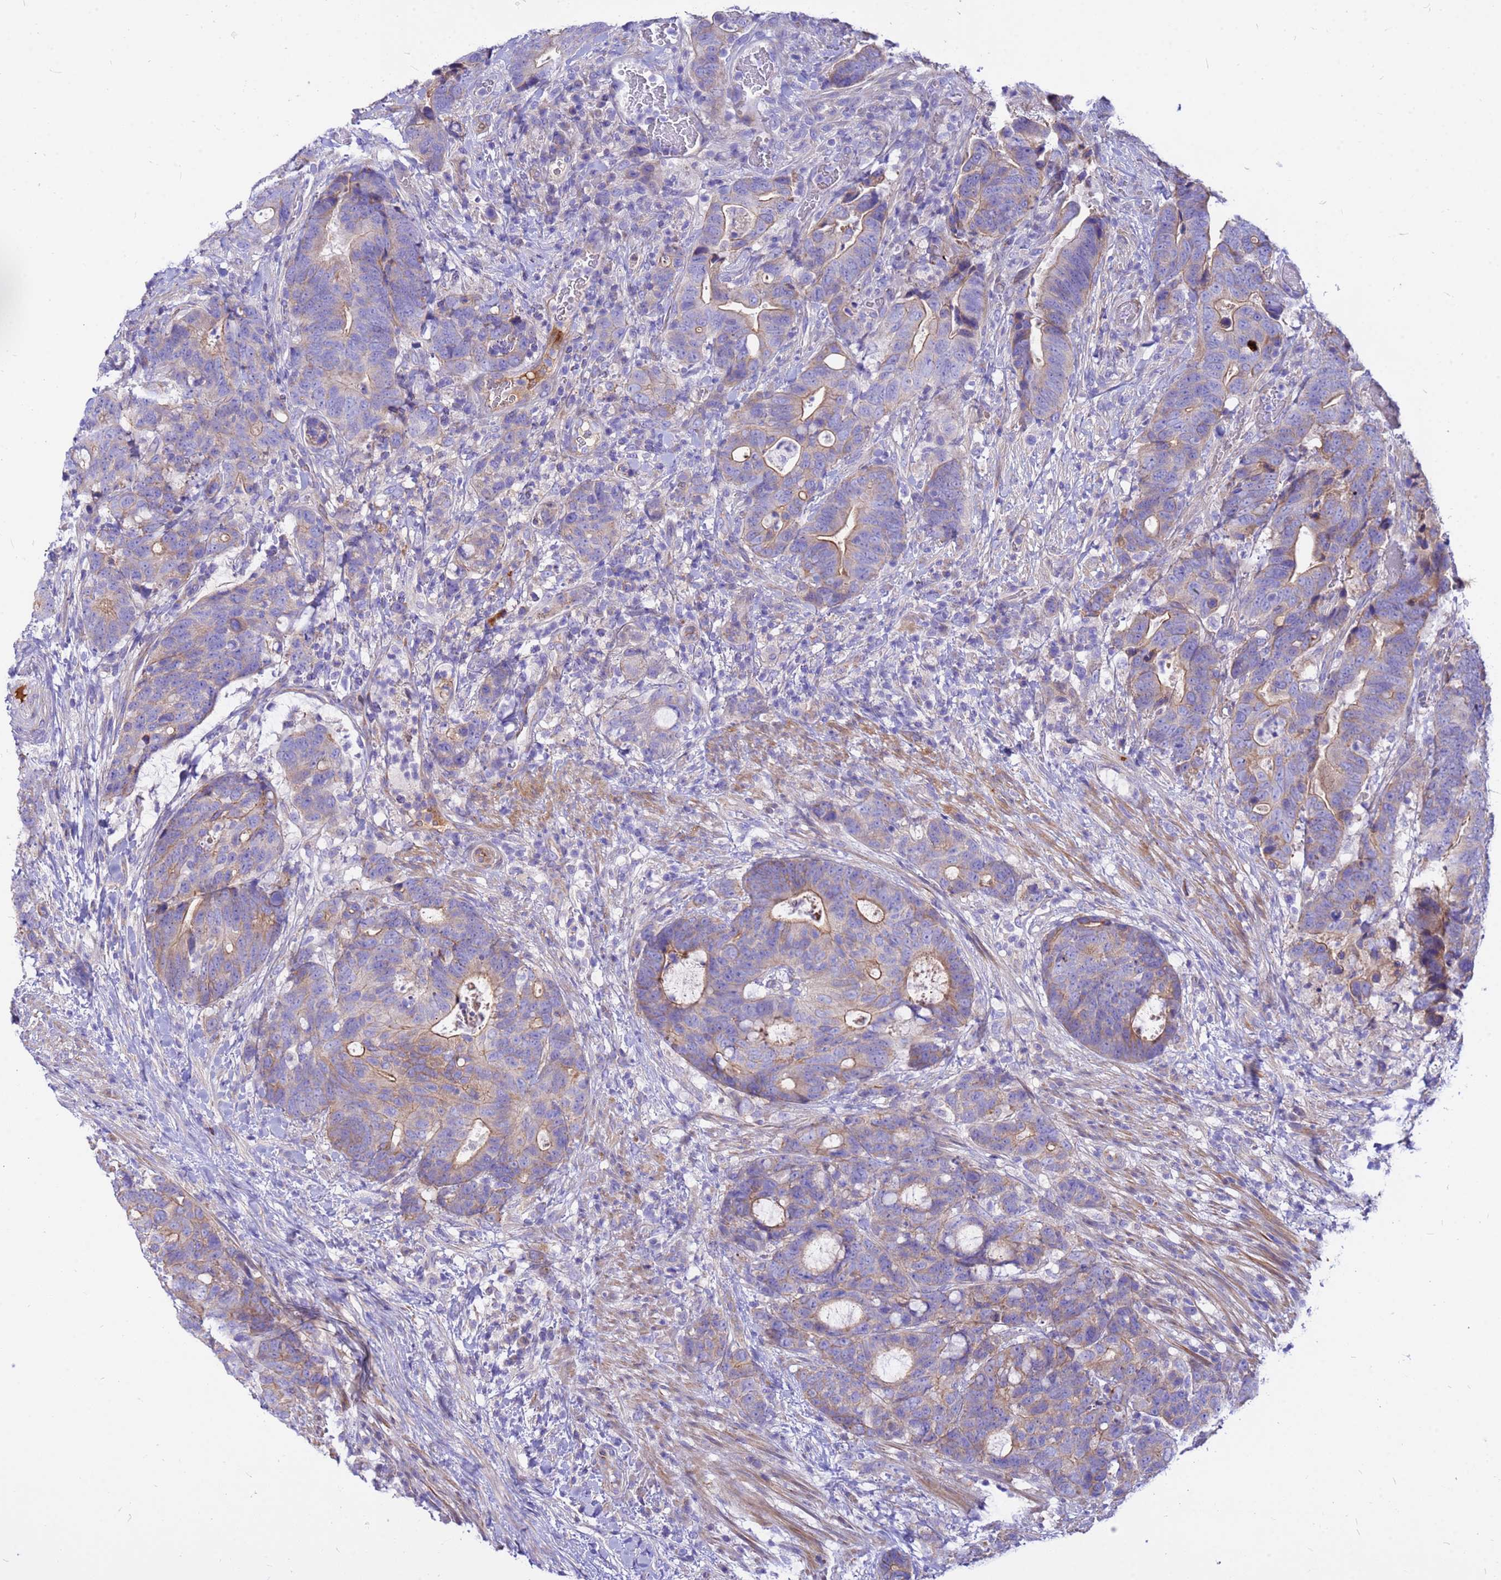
{"staining": {"intensity": "moderate", "quantity": "<25%", "location": "cytoplasmic/membranous"}, "tissue": "colorectal cancer", "cell_type": "Tumor cells", "image_type": "cancer", "snomed": [{"axis": "morphology", "description": "Adenocarcinoma, NOS"}, {"axis": "topography", "description": "Colon"}], "caption": "High-magnification brightfield microscopy of colorectal adenocarcinoma stained with DAB (brown) and counterstained with hematoxylin (blue). tumor cells exhibit moderate cytoplasmic/membranous expression is identified in about<25% of cells.", "gene": "CRHBP", "patient": {"sex": "female", "age": 82}}